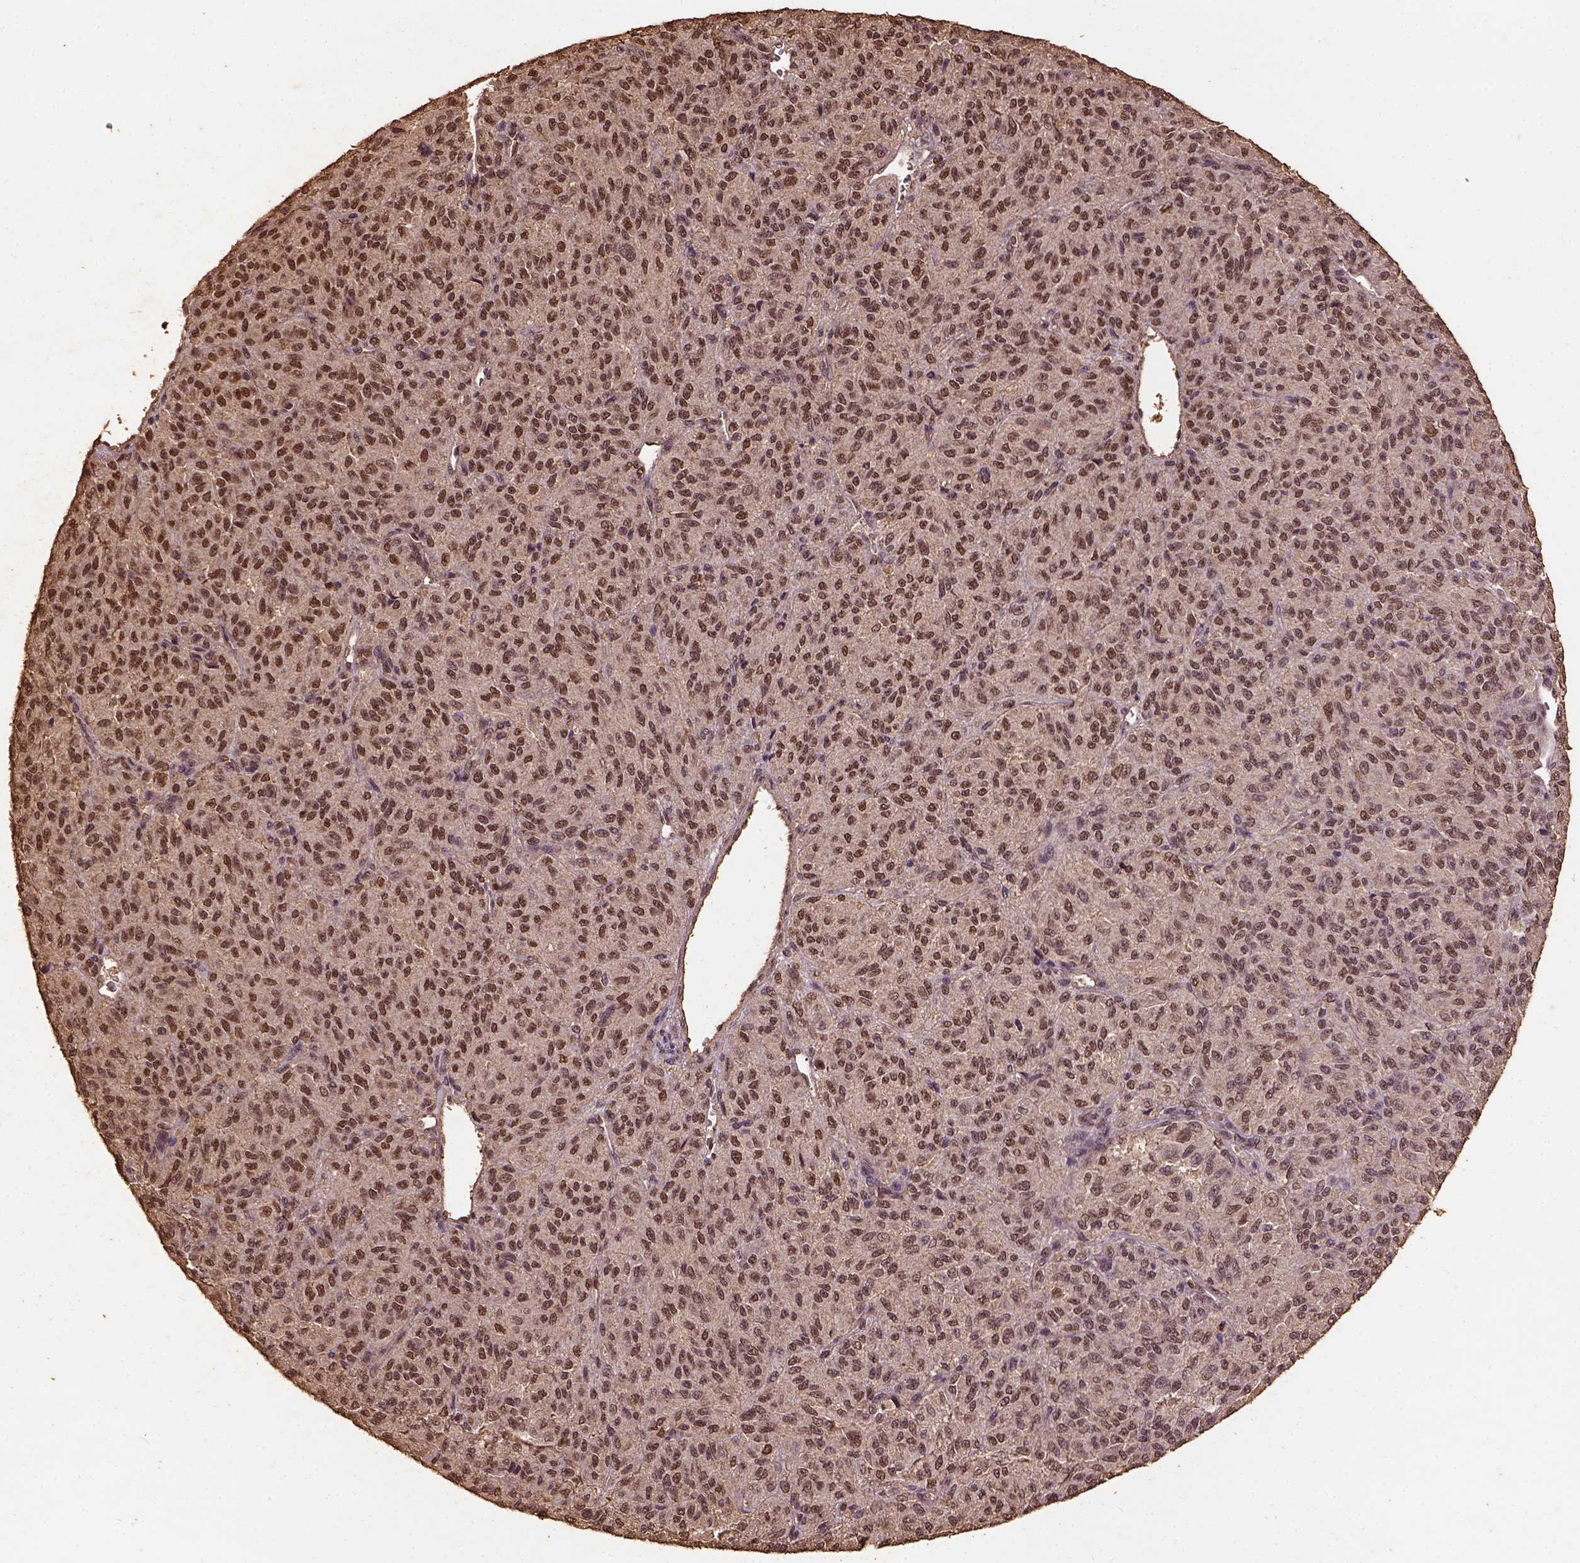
{"staining": {"intensity": "moderate", "quantity": ">75%", "location": "nuclear"}, "tissue": "melanoma", "cell_type": "Tumor cells", "image_type": "cancer", "snomed": [{"axis": "morphology", "description": "Malignant melanoma, Metastatic site"}, {"axis": "topography", "description": "Brain"}], "caption": "Melanoma was stained to show a protein in brown. There is medium levels of moderate nuclear staining in about >75% of tumor cells.", "gene": "NACC1", "patient": {"sex": "female", "age": 56}}